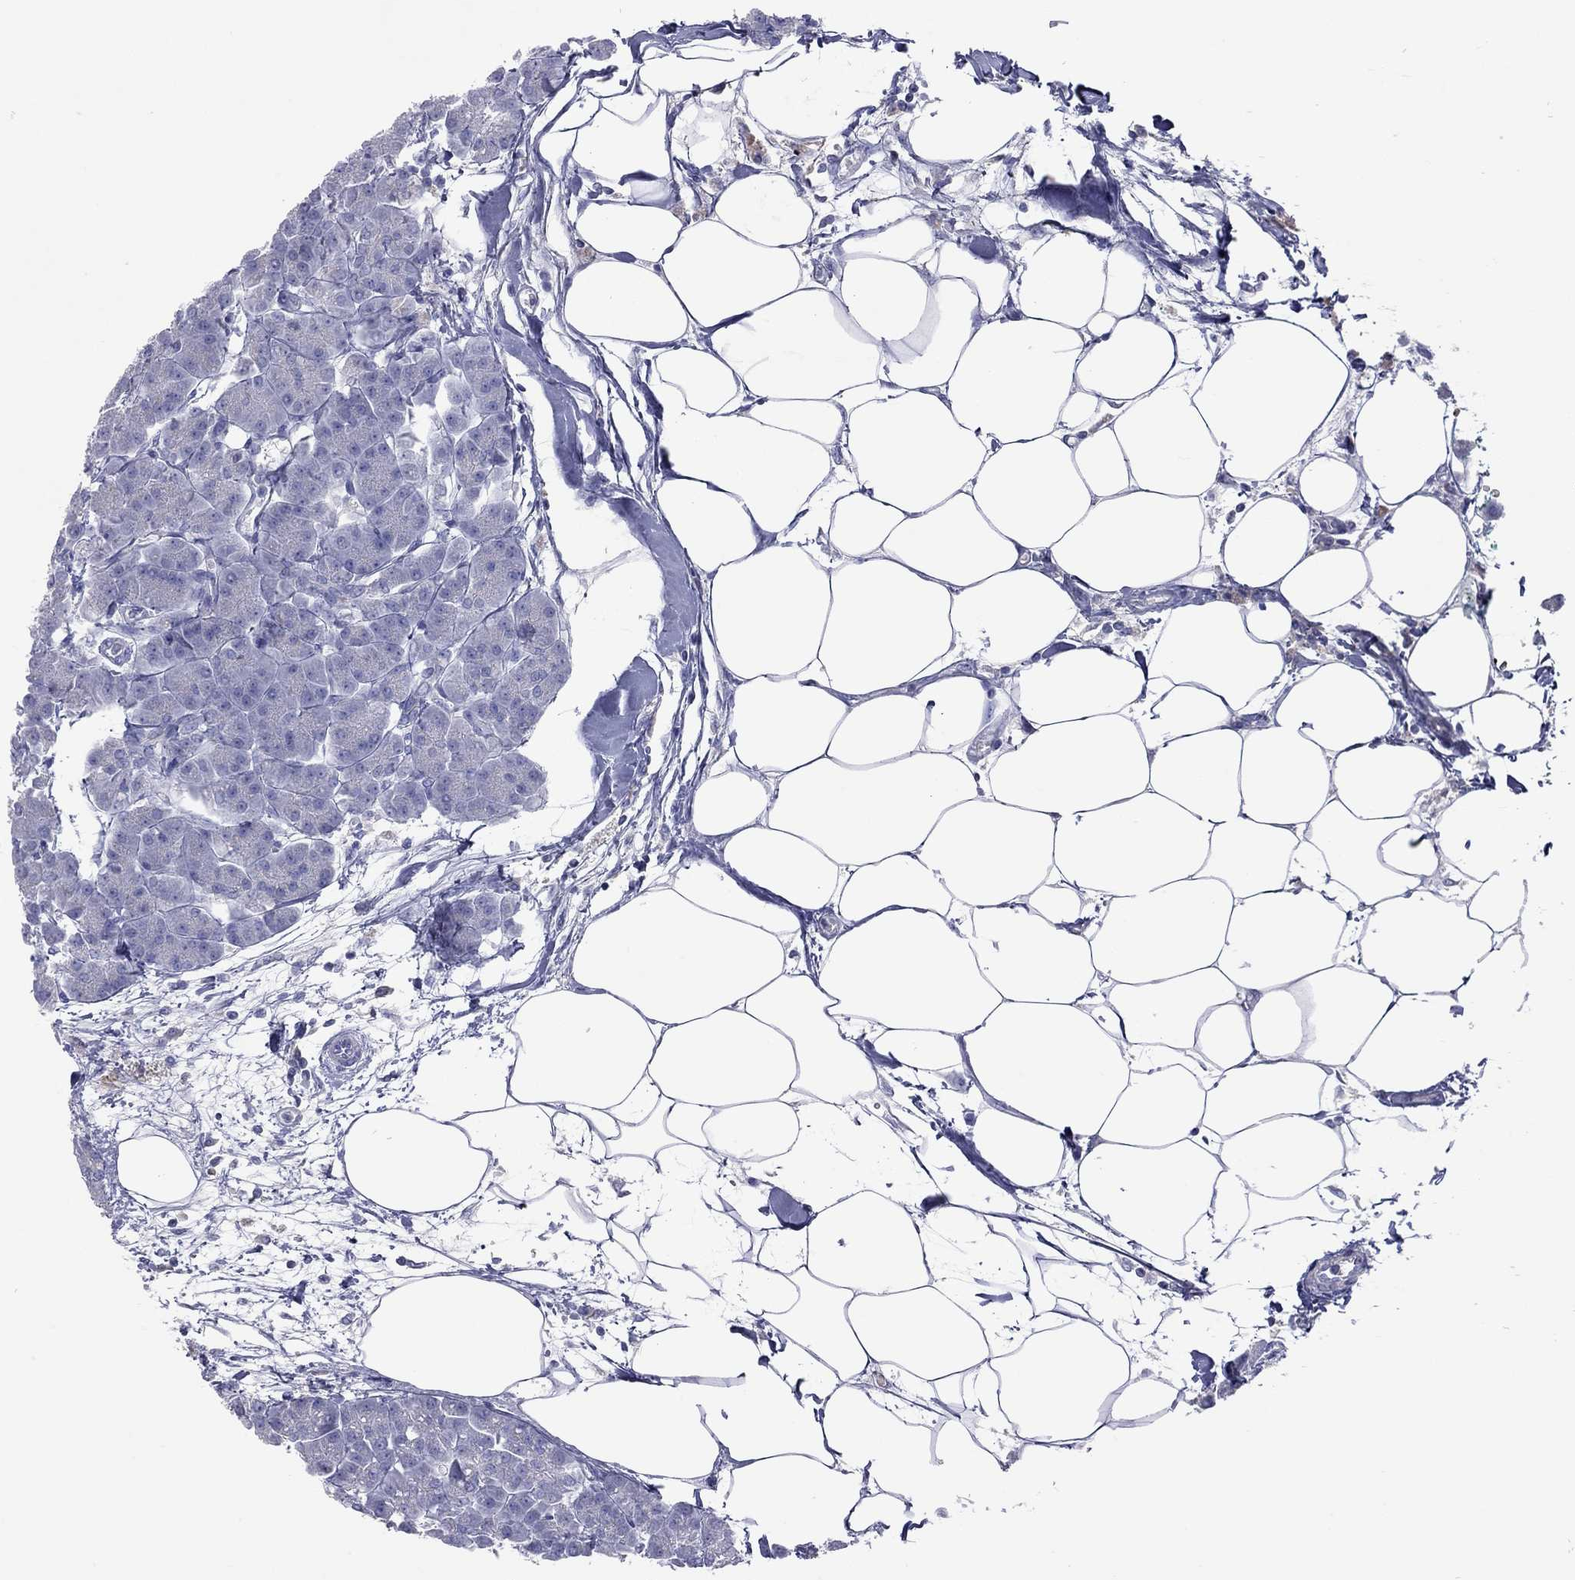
{"staining": {"intensity": "negative", "quantity": "none", "location": "none"}, "tissue": "pancreas", "cell_type": "Exocrine glandular cells", "image_type": "normal", "snomed": [{"axis": "morphology", "description": "Normal tissue, NOS"}, {"axis": "topography", "description": "Adipose tissue"}, {"axis": "topography", "description": "Pancreas"}, {"axis": "topography", "description": "Peripheral nerve tissue"}], "caption": "Pancreas was stained to show a protein in brown. There is no significant staining in exocrine glandular cells. (DAB (3,3'-diaminobenzidine) immunohistochemistry (IHC) visualized using brightfield microscopy, high magnification).", "gene": "ACTL7B", "patient": {"sex": "female", "age": 58}}